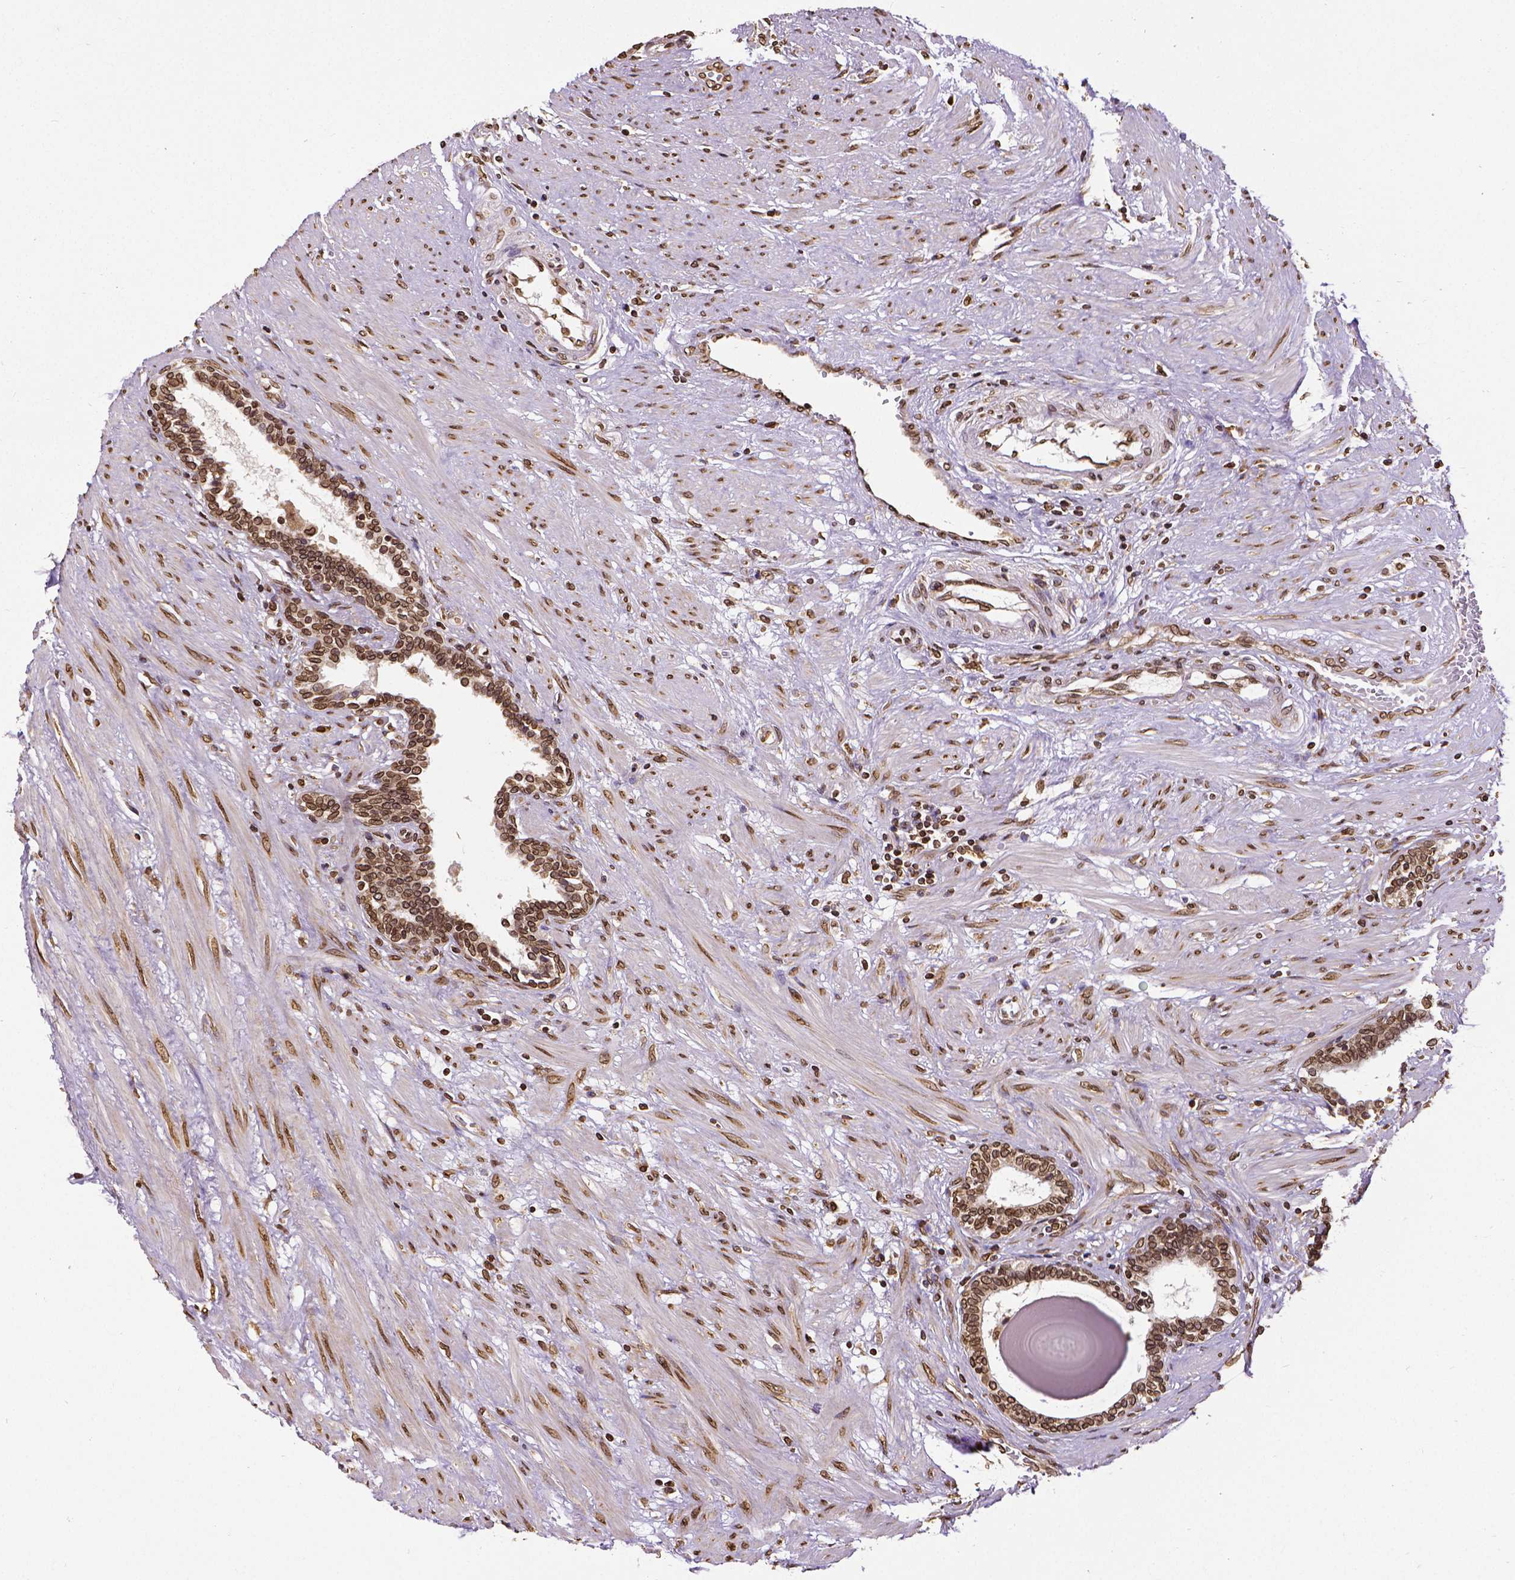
{"staining": {"intensity": "strong", "quantity": ">75%", "location": "cytoplasmic/membranous,nuclear"}, "tissue": "prostate", "cell_type": "Glandular cells", "image_type": "normal", "snomed": [{"axis": "morphology", "description": "Normal tissue, NOS"}, {"axis": "topography", "description": "Prostate"}], "caption": "Immunohistochemical staining of unremarkable human prostate shows high levels of strong cytoplasmic/membranous,nuclear staining in about >75% of glandular cells.", "gene": "MTDH", "patient": {"sex": "male", "age": 55}}